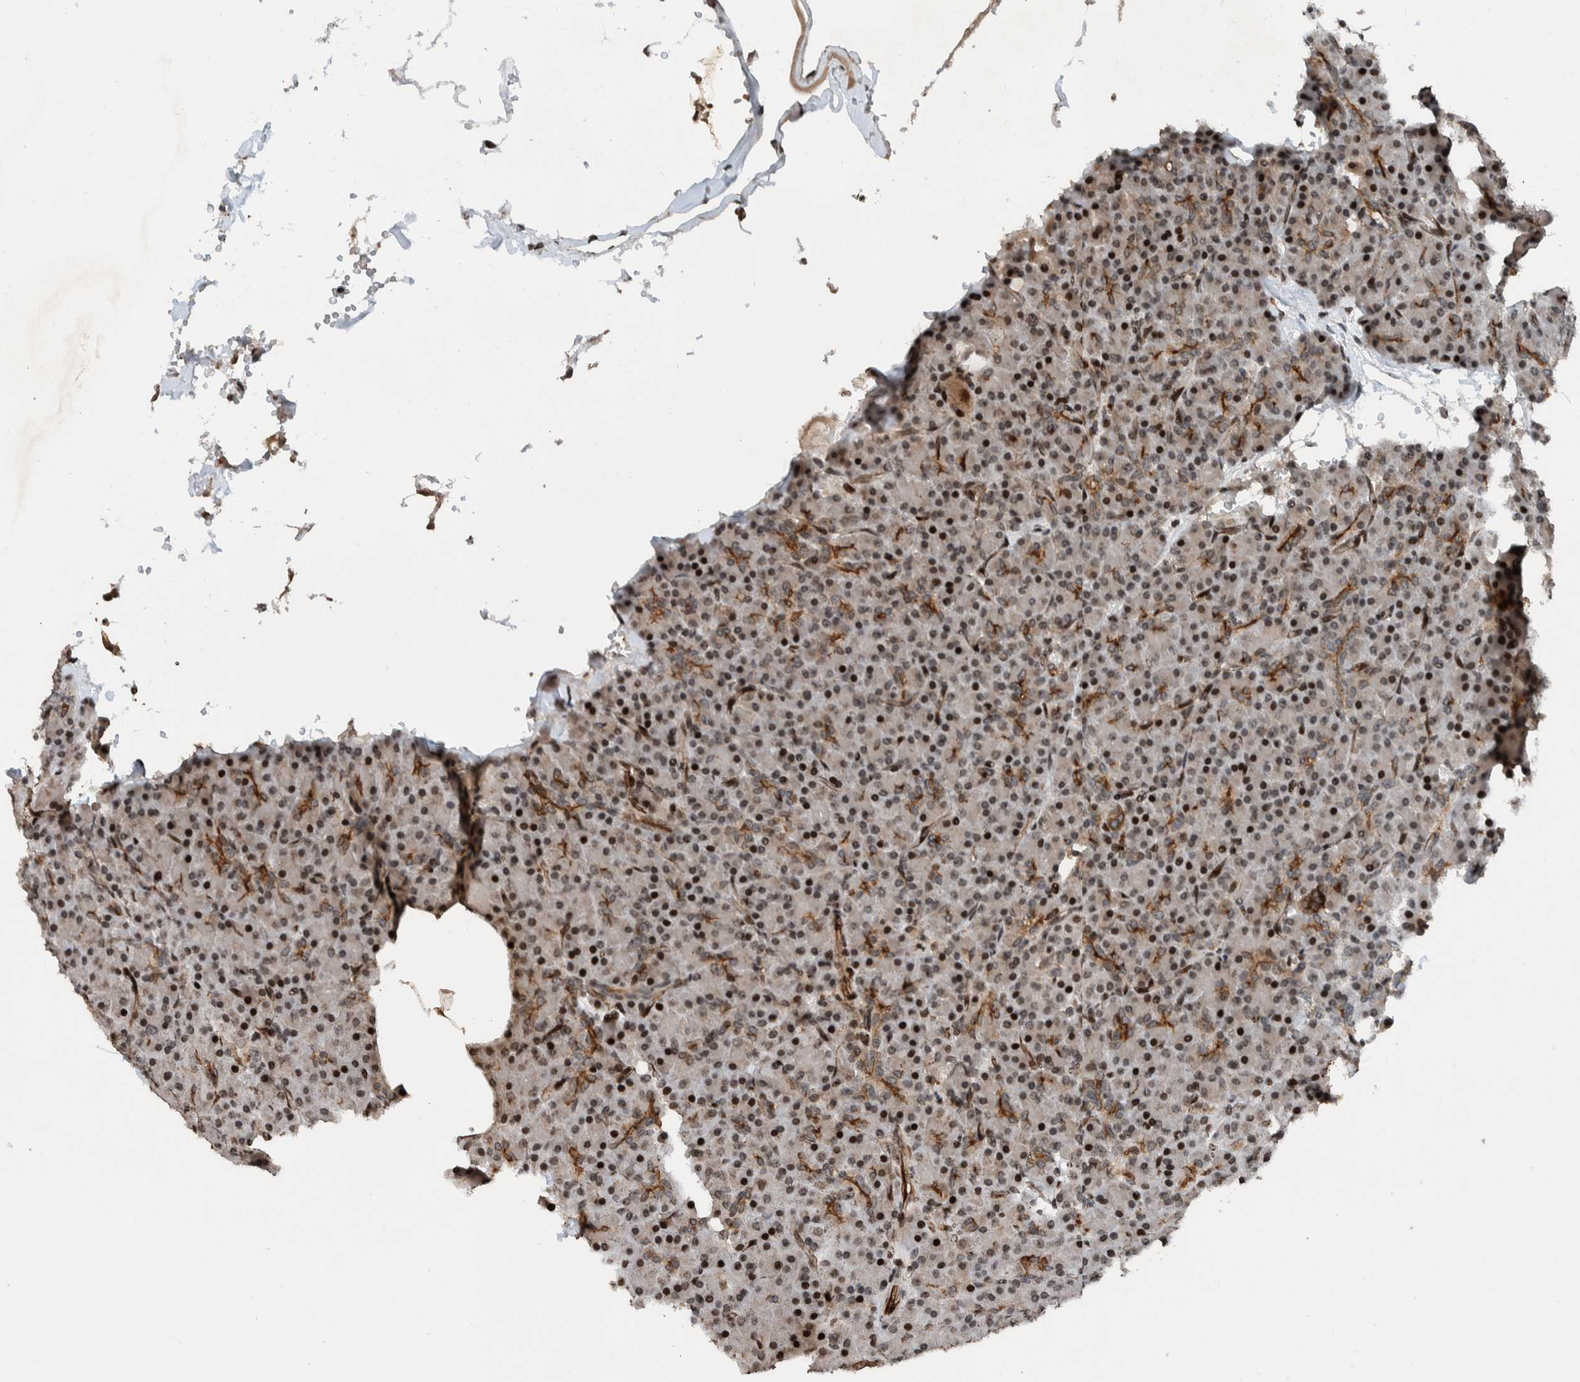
{"staining": {"intensity": "moderate", "quantity": ">75%", "location": "cytoplasmic/membranous,nuclear"}, "tissue": "pancreas", "cell_type": "Exocrine glandular cells", "image_type": "normal", "snomed": [{"axis": "morphology", "description": "Normal tissue, NOS"}, {"axis": "topography", "description": "Pancreas"}], "caption": "High-power microscopy captured an immunohistochemistry micrograph of normal pancreas, revealing moderate cytoplasmic/membranous,nuclear expression in about >75% of exocrine glandular cells.", "gene": "ZNF366", "patient": {"sex": "female", "age": 43}}